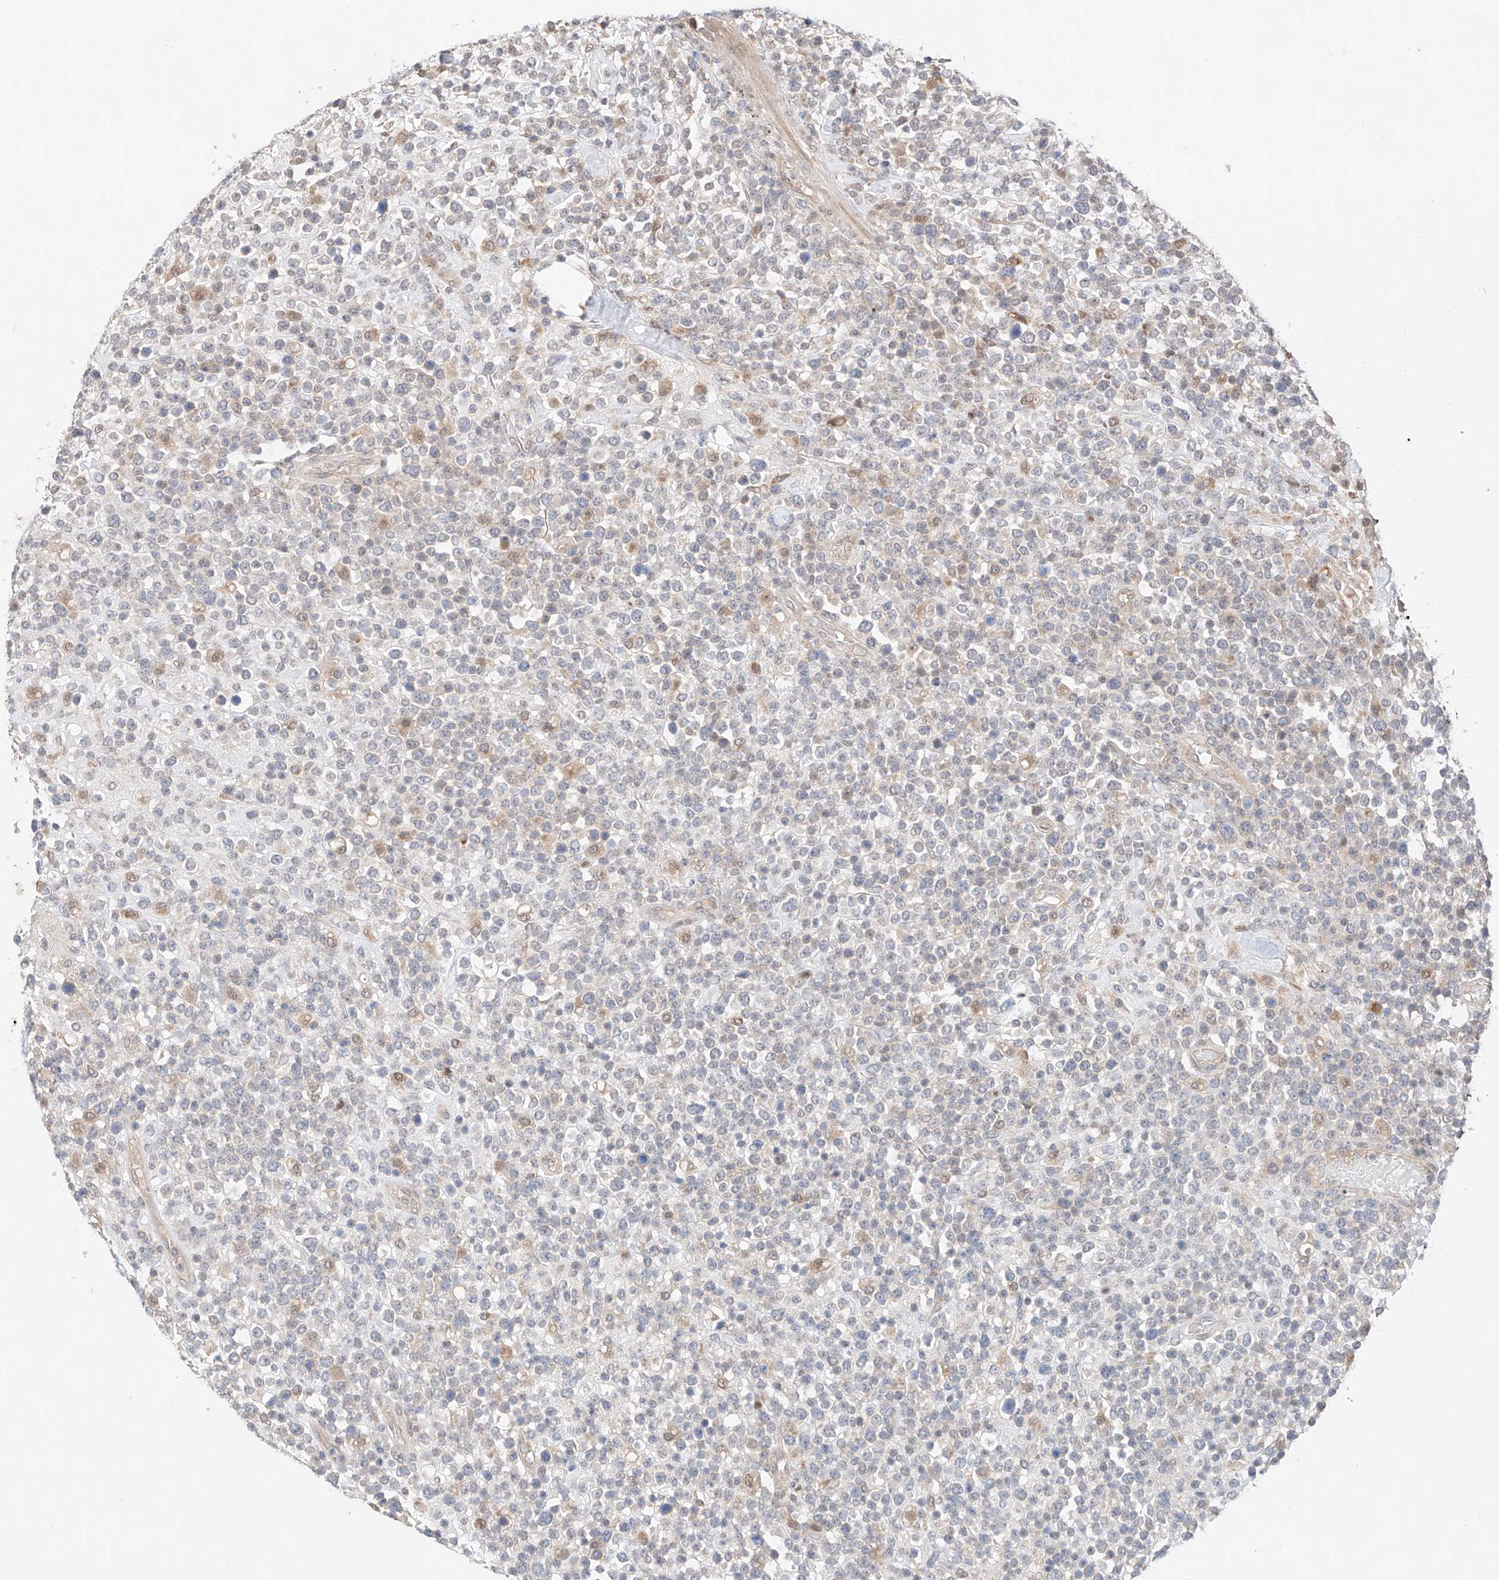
{"staining": {"intensity": "weak", "quantity": "<25%", "location": "cytoplasmic/membranous"}, "tissue": "lymphoma", "cell_type": "Tumor cells", "image_type": "cancer", "snomed": [{"axis": "morphology", "description": "Malignant lymphoma, non-Hodgkin's type, High grade"}, {"axis": "topography", "description": "Colon"}], "caption": "The immunohistochemistry (IHC) micrograph has no significant positivity in tumor cells of lymphoma tissue. (IHC, brightfield microscopy, high magnification).", "gene": "GCNT1", "patient": {"sex": "female", "age": 53}}